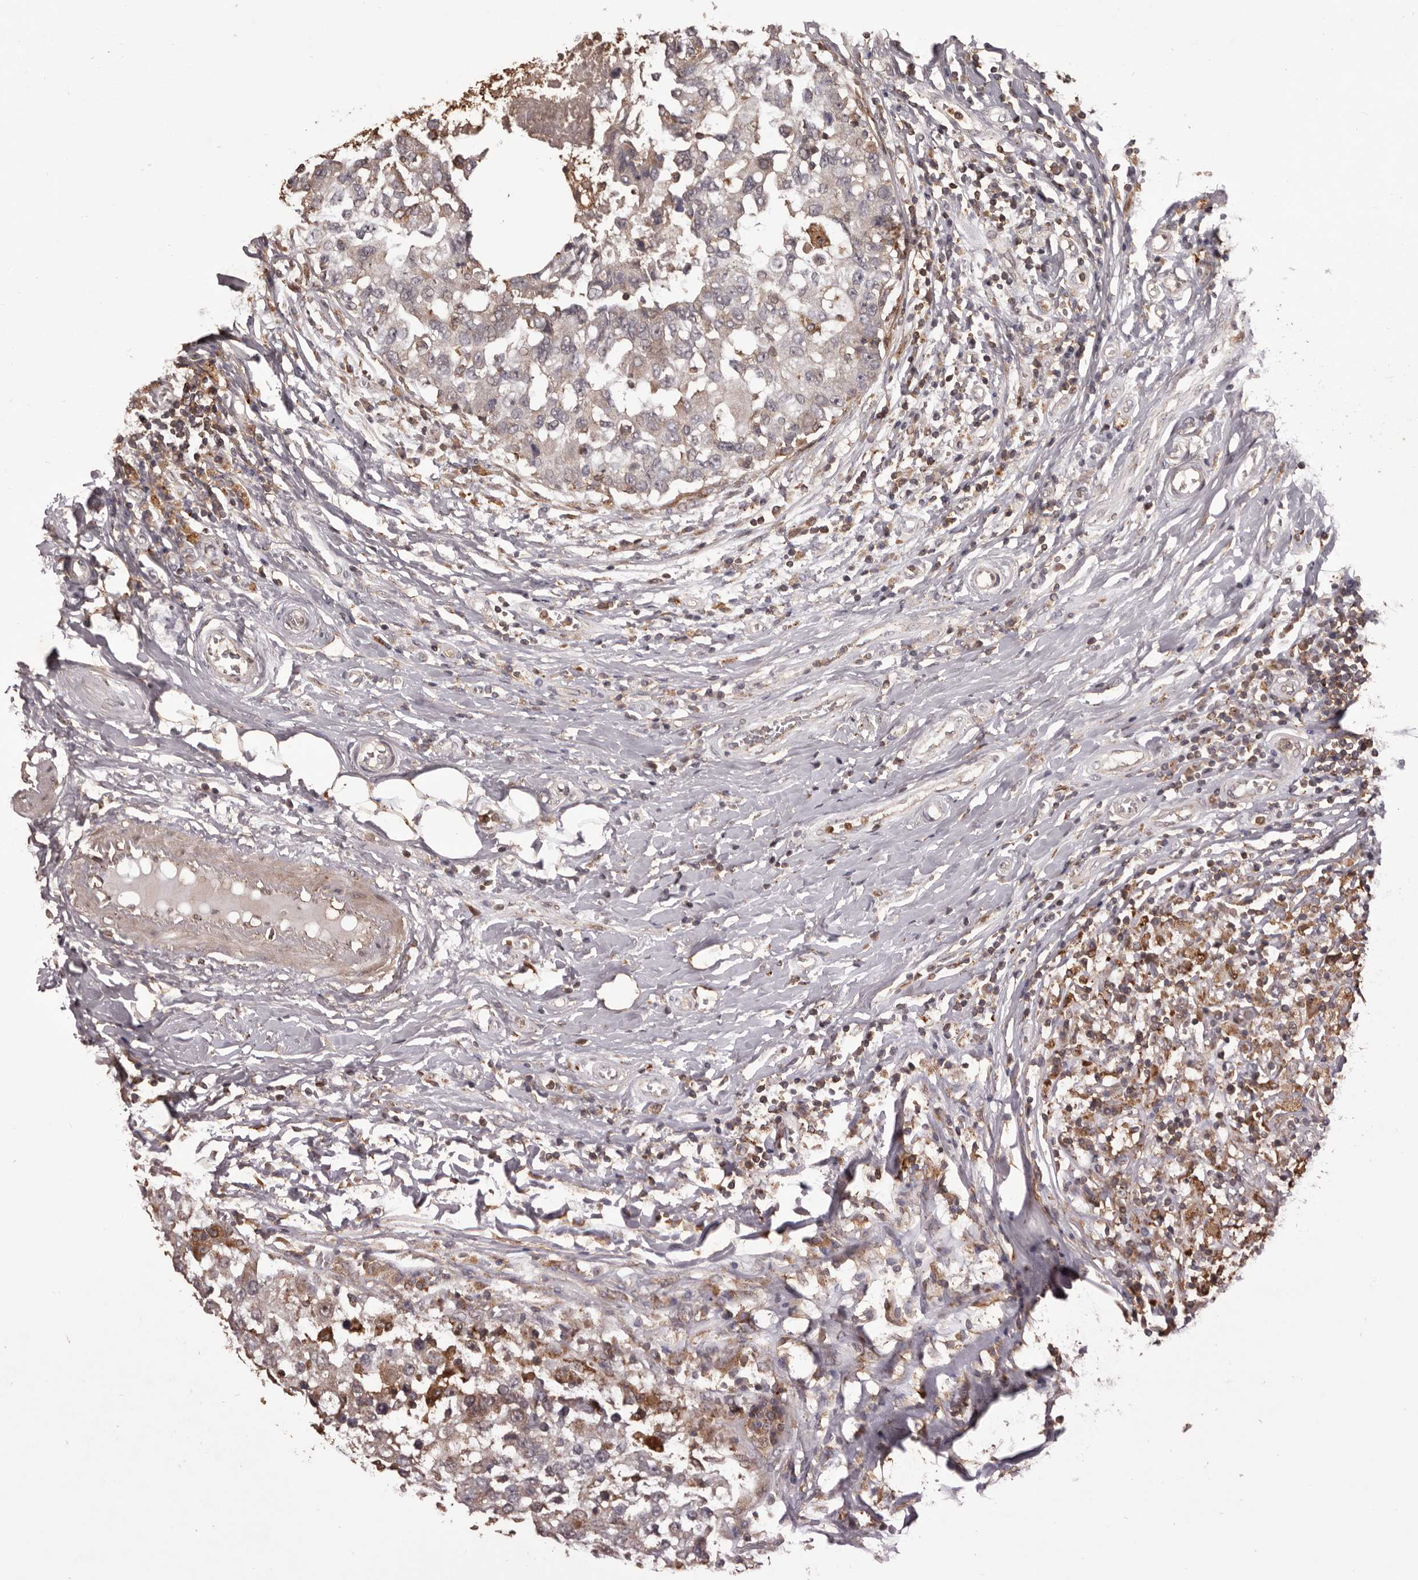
{"staining": {"intensity": "weak", "quantity": "<25%", "location": "cytoplasmic/membranous"}, "tissue": "breast cancer", "cell_type": "Tumor cells", "image_type": "cancer", "snomed": [{"axis": "morphology", "description": "Duct carcinoma"}, {"axis": "topography", "description": "Breast"}], "caption": "DAB immunohistochemical staining of intraductal carcinoma (breast) exhibits no significant positivity in tumor cells. (DAB IHC visualized using brightfield microscopy, high magnification).", "gene": "GLIPR2", "patient": {"sex": "female", "age": 27}}